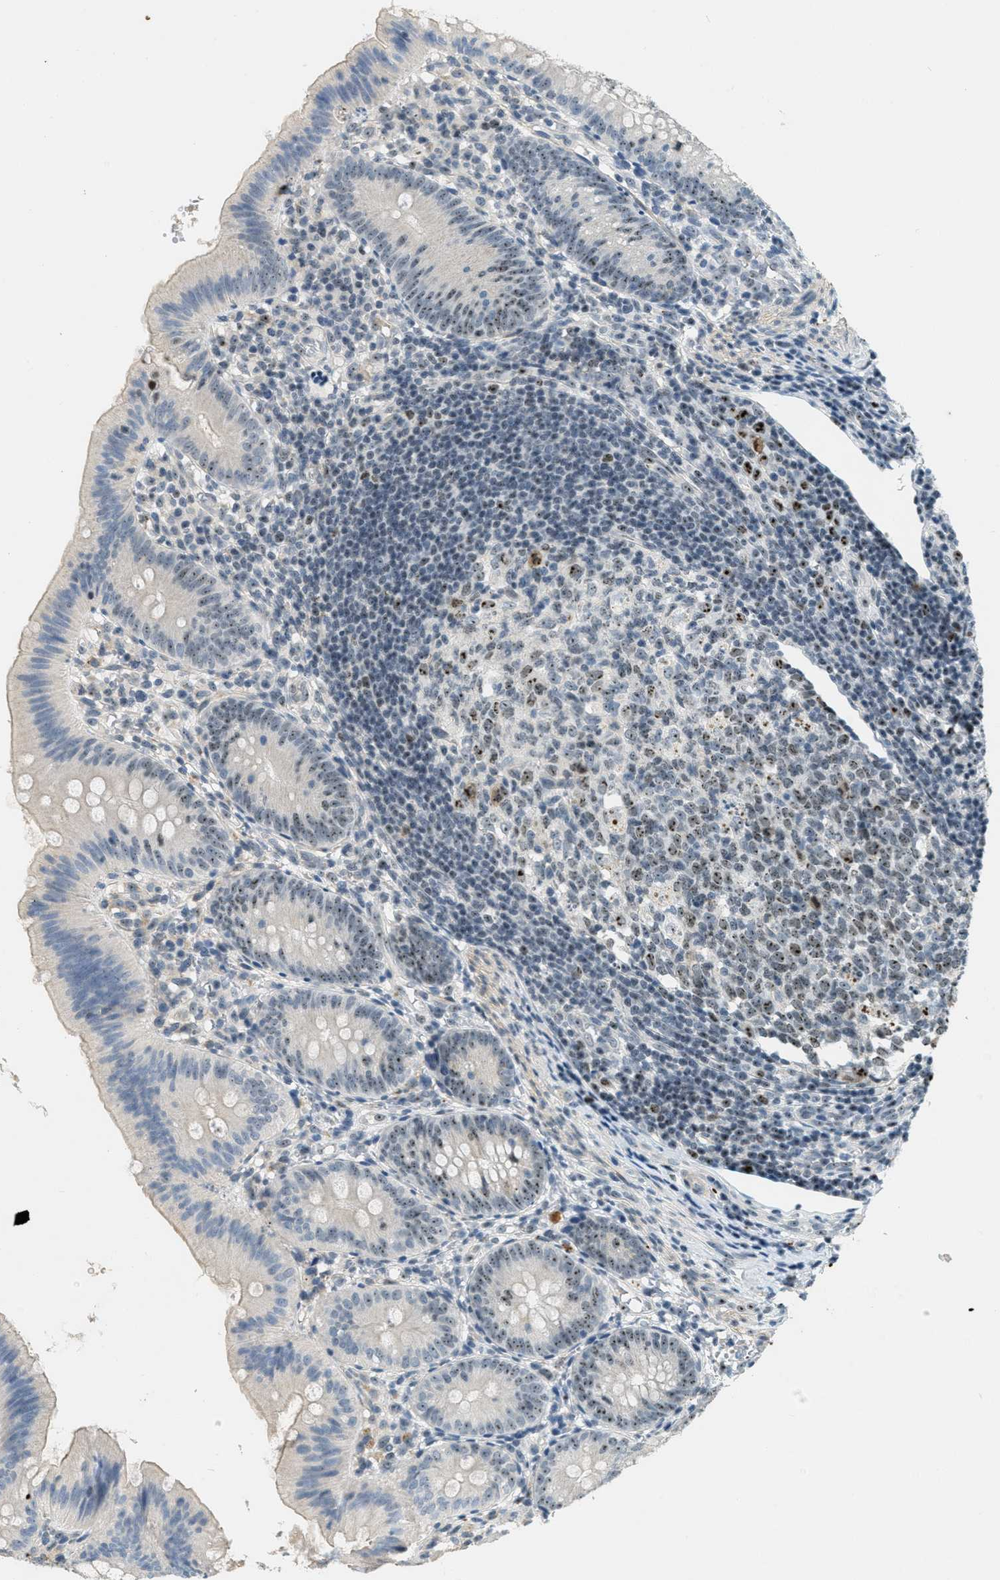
{"staining": {"intensity": "moderate", "quantity": "25%-75%", "location": "nuclear"}, "tissue": "appendix", "cell_type": "Glandular cells", "image_type": "normal", "snomed": [{"axis": "morphology", "description": "Normal tissue, NOS"}, {"axis": "topography", "description": "Appendix"}], "caption": "Moderate nuclear expression for a protein is identified in about 25%-75% of glandular cells of normal appendix using IHC.", "gene": "DDX47", "patient": {"sex": "male", "age": 1}}